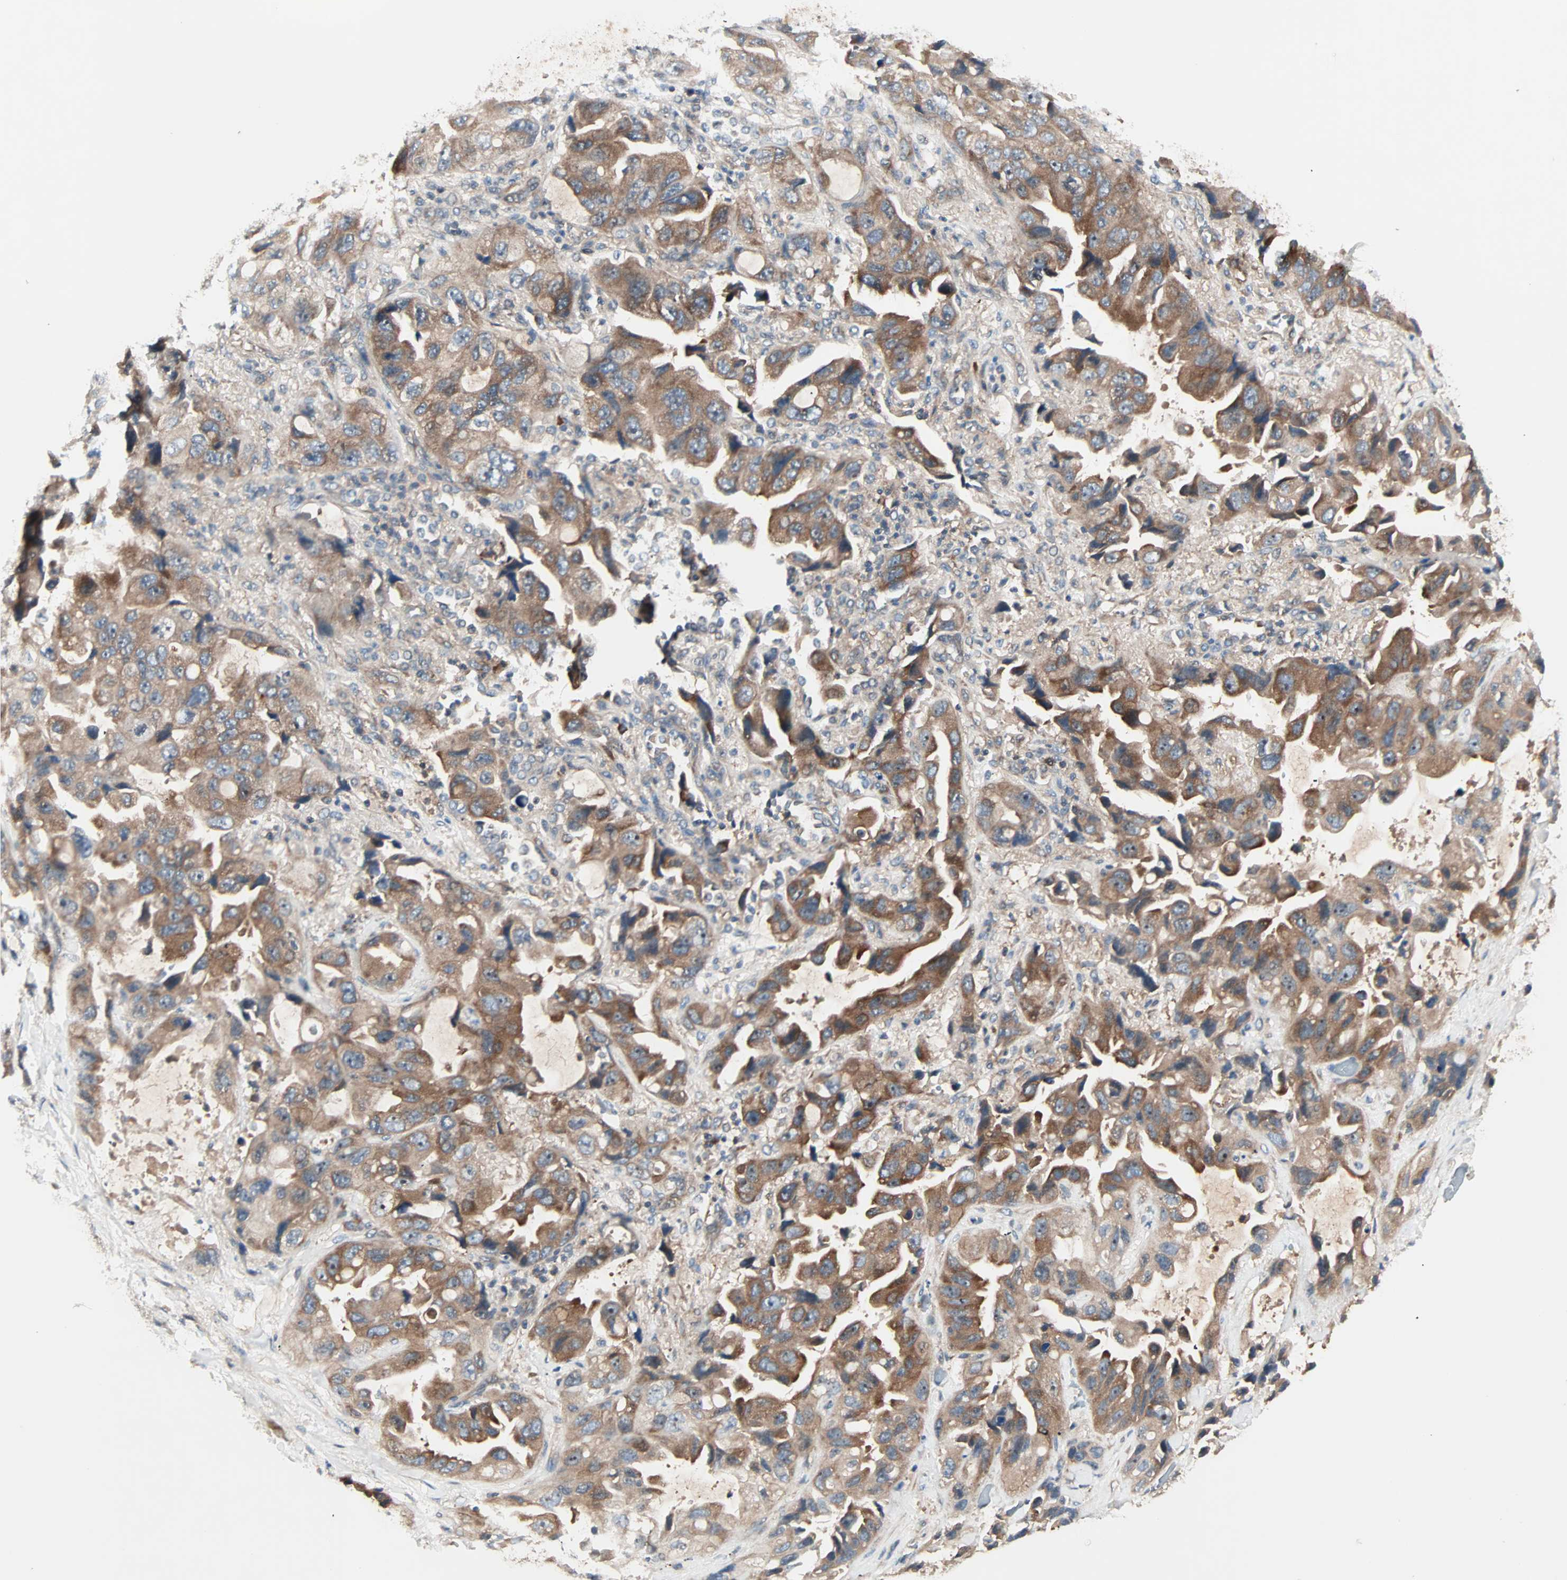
{"staining": {"intensity": "moderate", "quantity": ">75%", "location": "cytoplasmic/membranous"}, "tissue": "lung cancer", "cell_type": "Tumor cells", "image_type": "cancer", "snomed": [{"axis": "morphology", "description": "Squamous cell carcinoma, NOS"}, {"axis": "topography", "description": "Lung"}], "caption": "This photomicrograph exhibits lung cancer (squamous cell carcinoma) stained with IHC to label a protein in brown. The cytoplasmic/membranous of tumor cells show moderate positivity for the protein. Nuclei are counter-stained blue.", "gene": "CAD", "patient": {"sex": "female", "age": 73}}